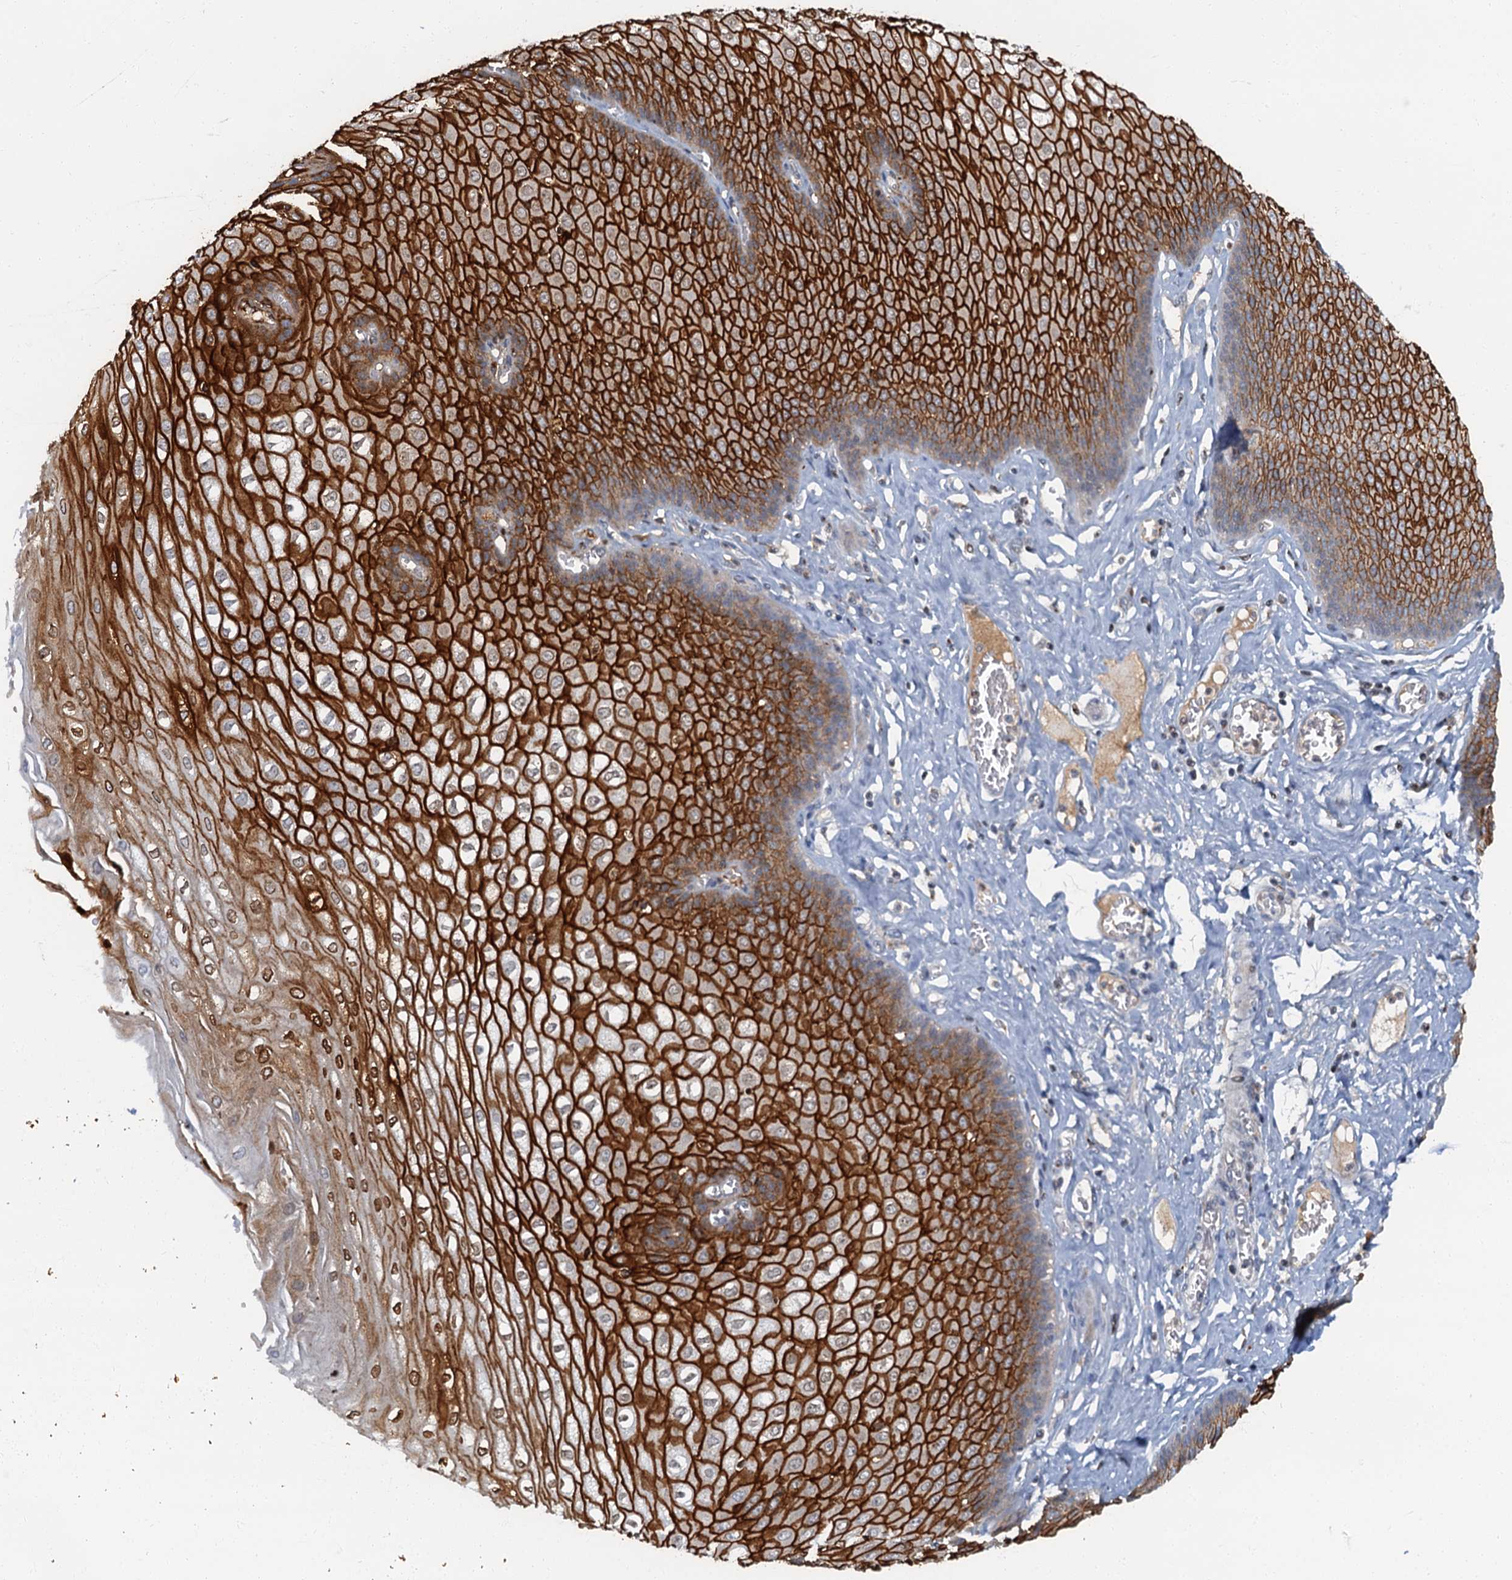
{"staining": {"intensity": "strong", "quantity": "25%-75%", "location": "cytoplasmic/membranous"}, "tissue": "esophagus", "cell_type": "Squamous epithelial cells", "image_type": "normal", "snomed": [{"axis": "morphology", "description": "Normal tissue, NOS"}, {"axis": "topography", "description": "Esophagus"}], "caption": "Squamous epithelial cells display high levels of strong cytoplasmic/membranous positivity in about 25%-75% of cells in normal esophagus. Nuclei are stained in blue.", "gene": "LYPD3", "patient": {"sex": "male", "age": 60}}